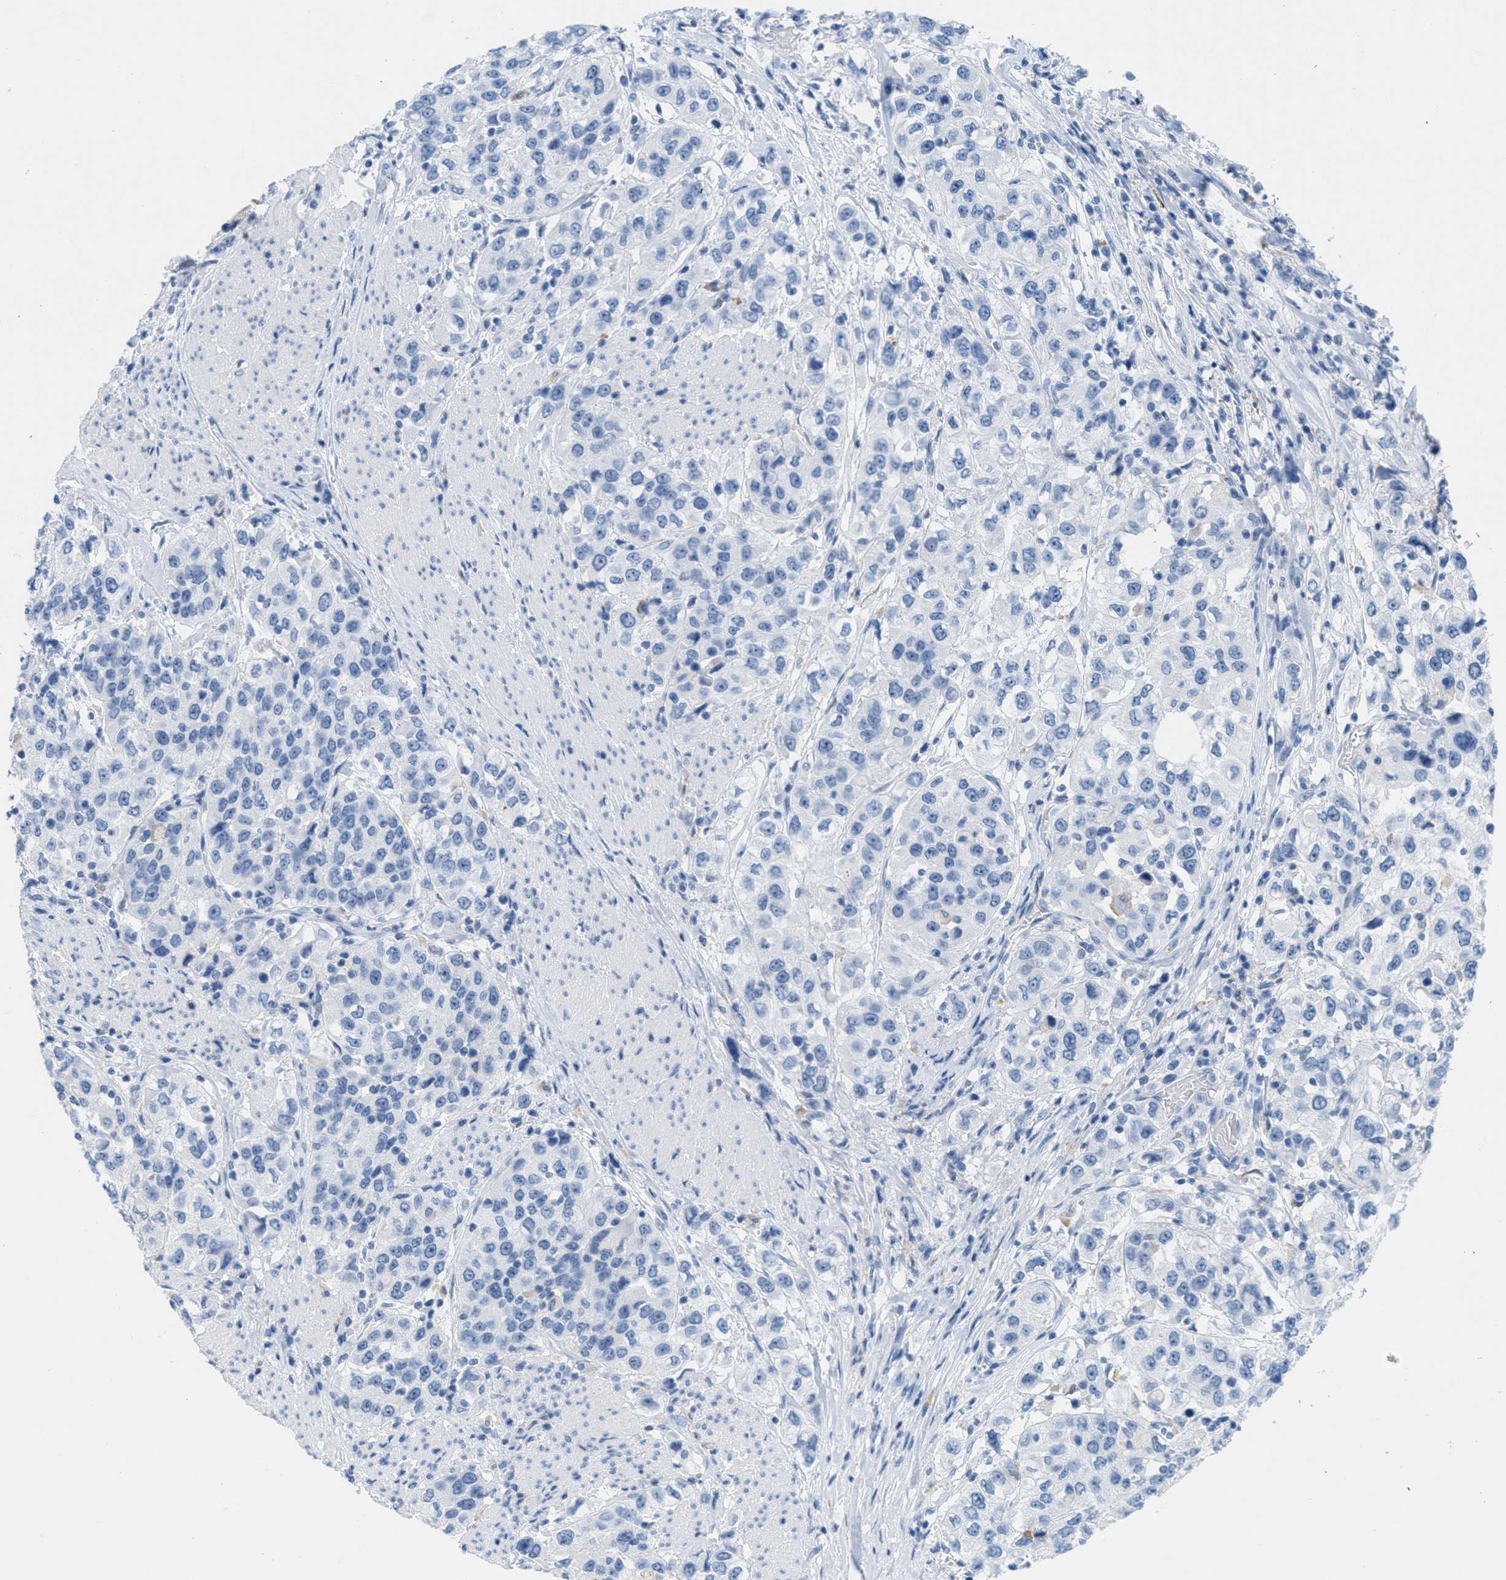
{"staining": {"intensity": "negative", "quantity": "none", "location": "none"}, "tissue": "urothelial cancer", "cell_type": "Tumor cells", "image_type": "cancer", "snomed": [{"axis": "morphology", "description": "Urothelial carcinoma, High grade"}, {"axis": "topography", "description": "Urinary bladder"}], "caption": "High magnification brightfield microscopy of urothelial carcinoma (high-grade) stained with DAB (3,3'-diaminobenzidine) (brown) and counterstained with hematoxylin (blue): tumor cells show no significant positivity.", "gene": "GPM6A", "patient": {"sex": "female", "age": 80}}